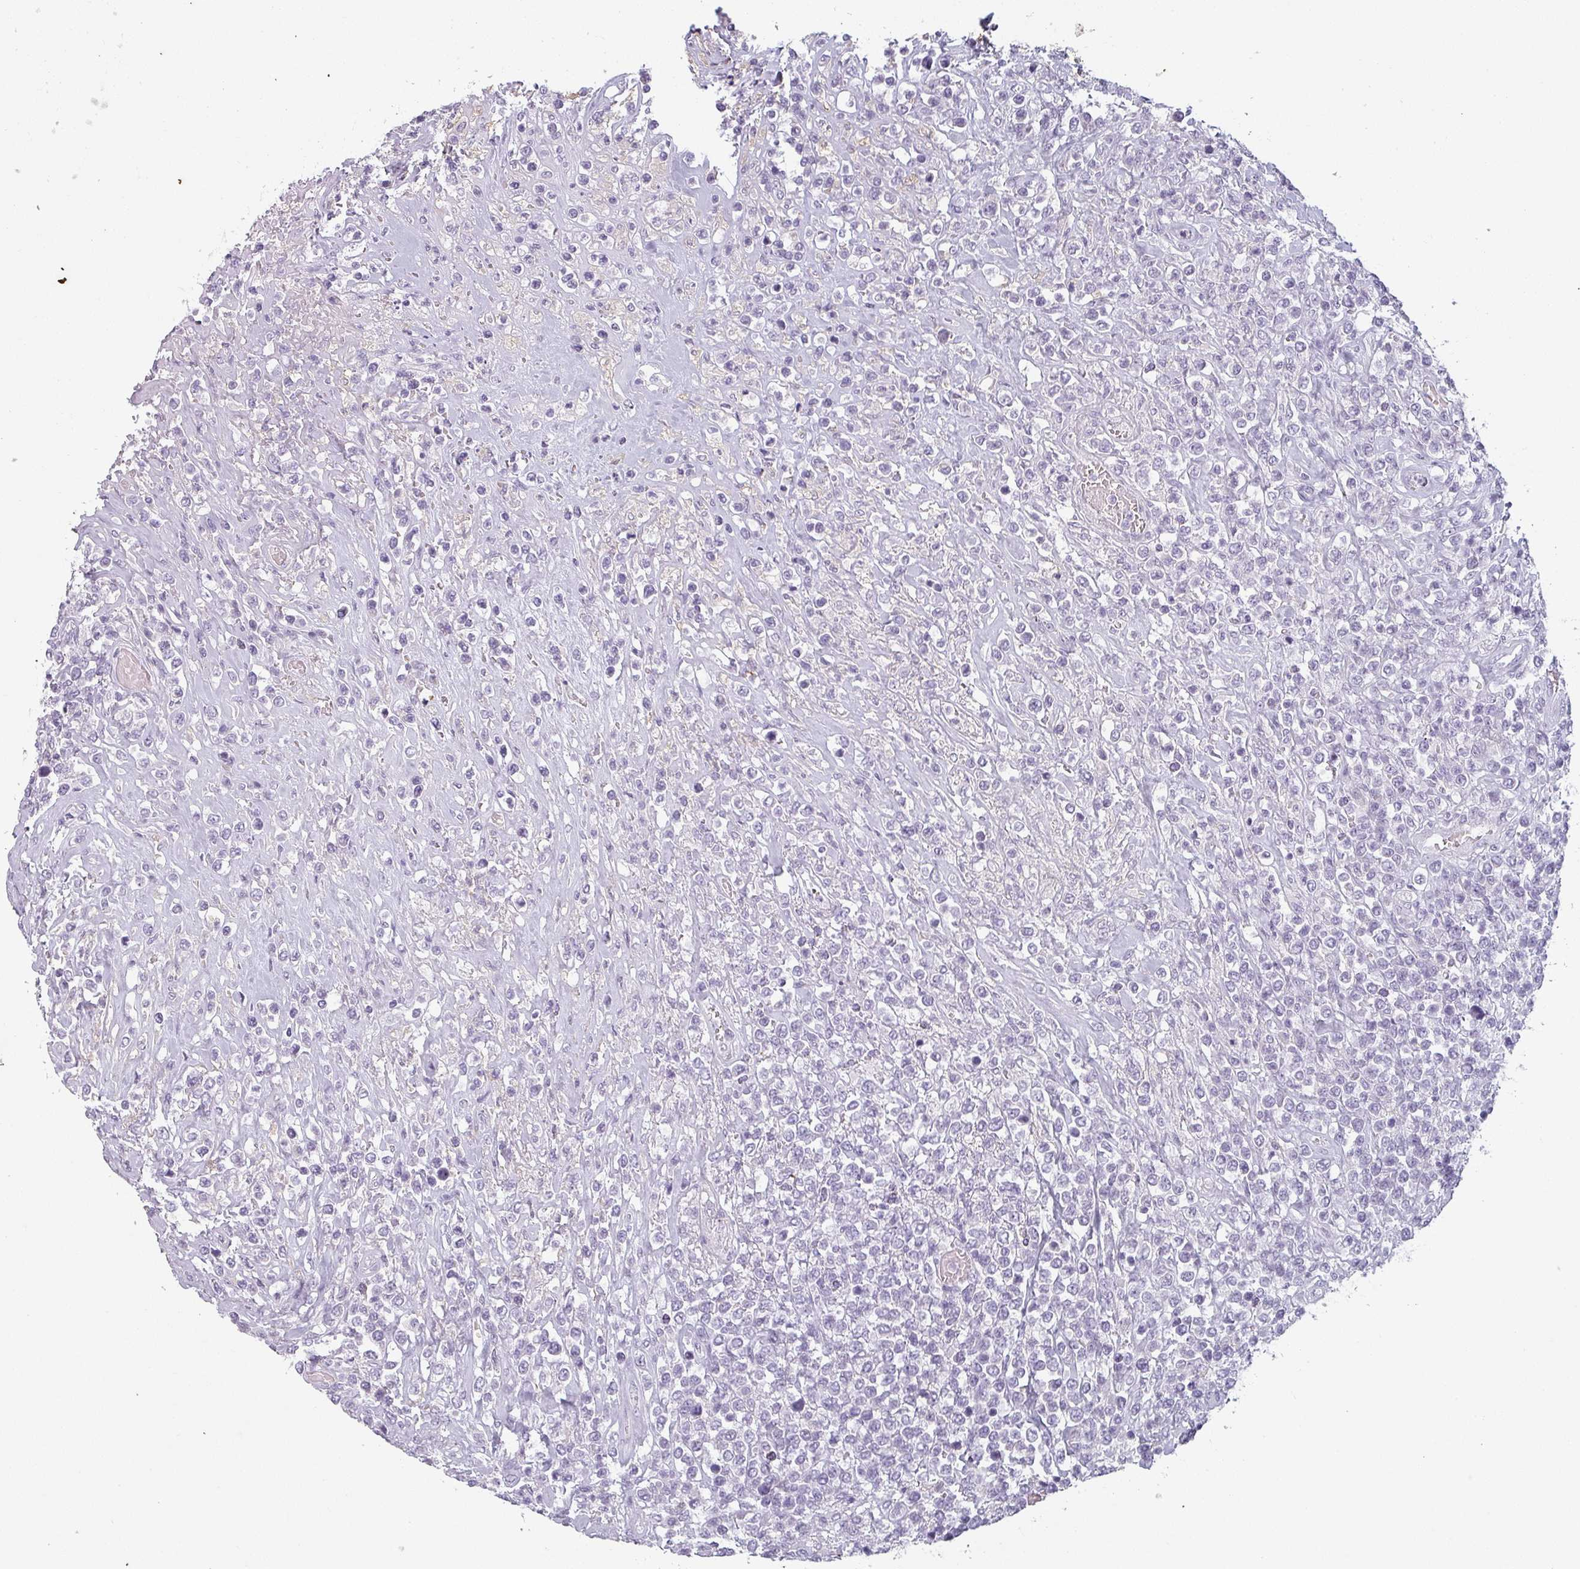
{"staining": {"intensity": "negative", "quantity": "none", "location": "none"}, "tissue": "lymphoma", "cell_type": "Tumor cells", "image_type": "cancer", "snomed": [{"axis": "morphology", "description": "Malignant lymphoma, non-Hodgkin's type, High grade"}, {"axis": "topography", "description": "Soft tissue"}], "caption": "The micrograph exhibits no staining of tumor cells in lymphoma.", "gene": "SFTPA1", "patient": {"sex": "female", "age": 56}}